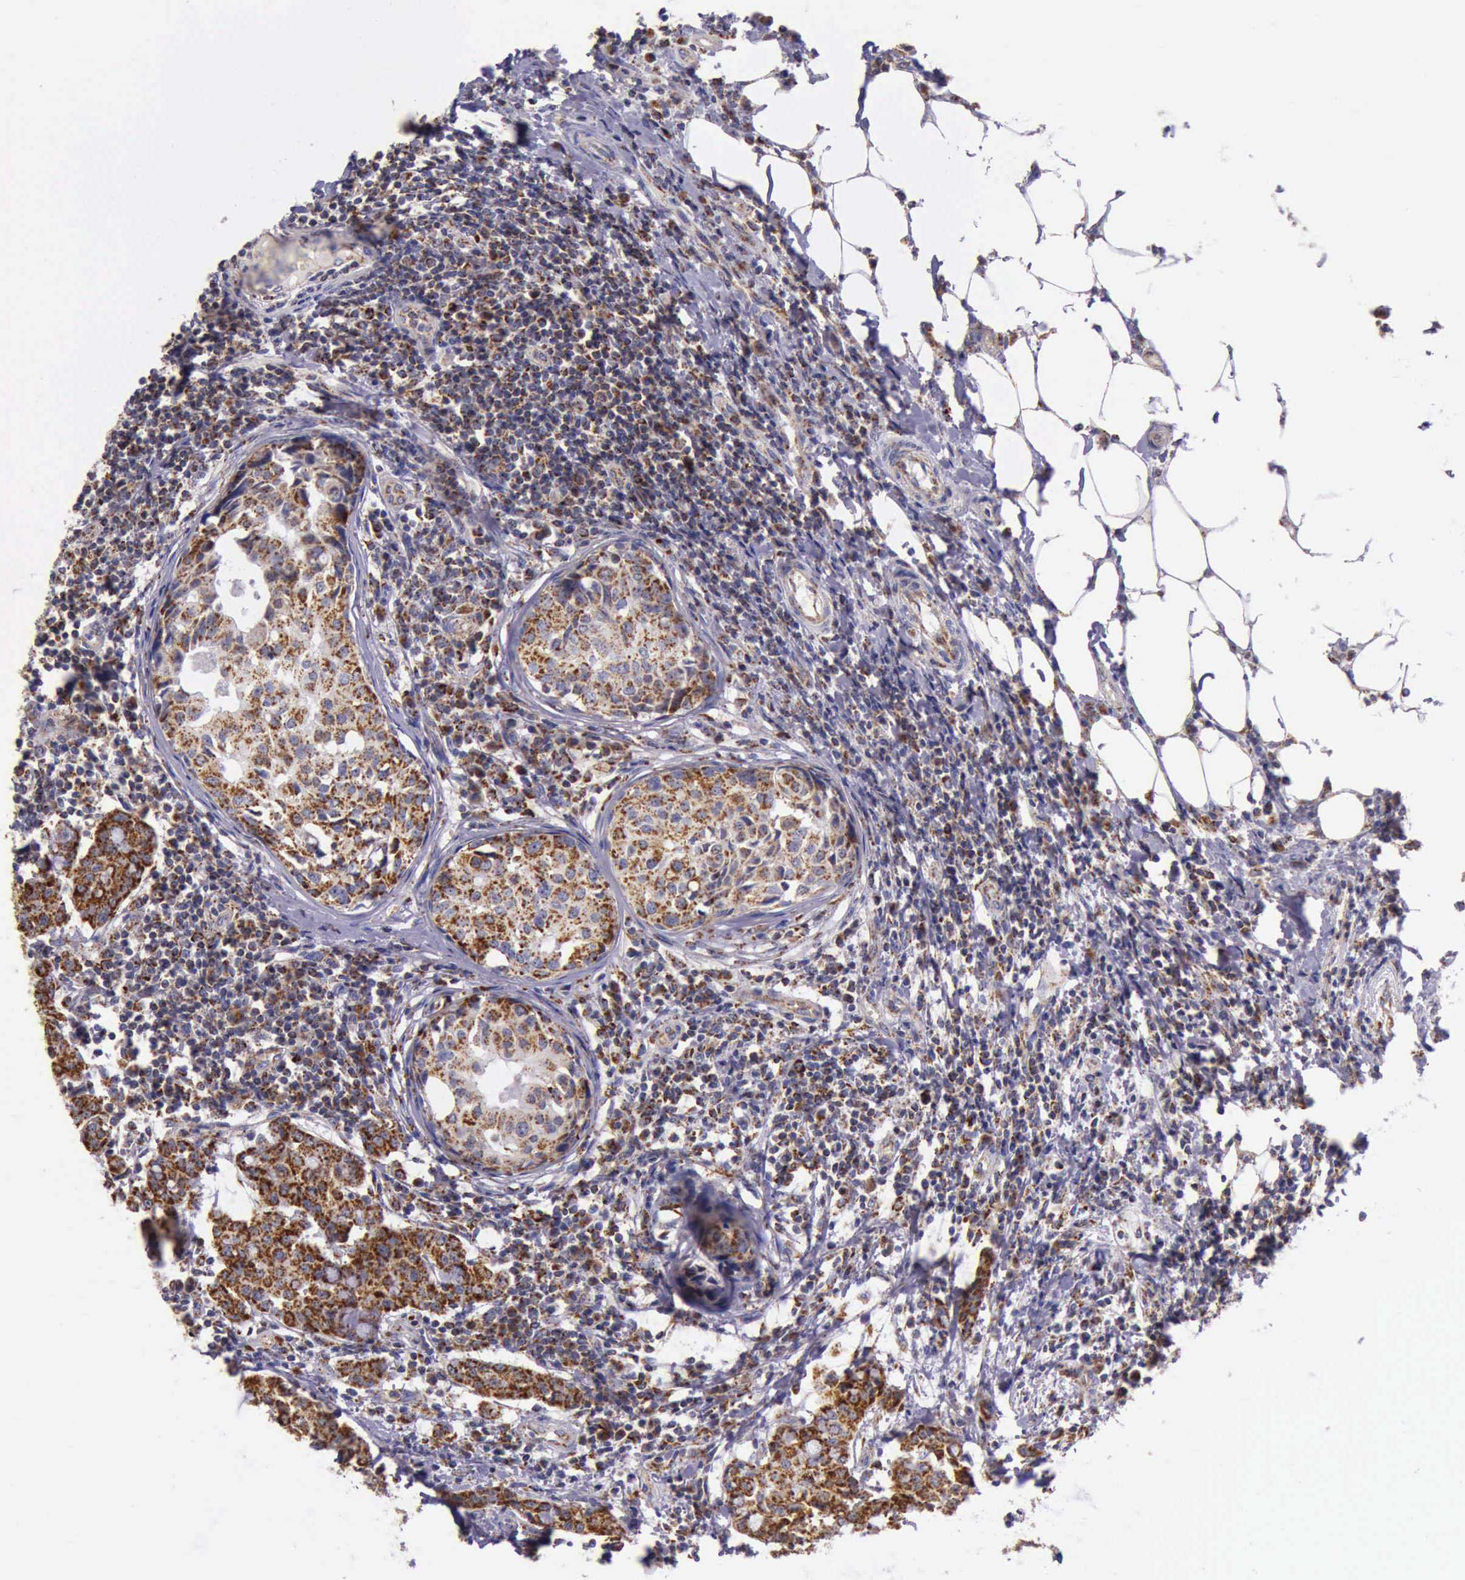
{"staining": {"intensity": "strong", "quantity": ">75%", "location": "cytoplasmic/membranous"}, "tissue": "breast cancer", "cell_type": "Tumor cells", "image_type": "cancer", "snomed": [{"axis": "morphology", "description": "Duct carcinoma"}, {"axis": "topography", "description": "Breast"}], "caption": "Human breast cancer stained for a protein (brown) demonstrates strong cytoplasmic/membranous positive positivity in approximately >75% of tumor cells.", "gene": "TXN2", "patient": {"sex": "female", "age": 27}}